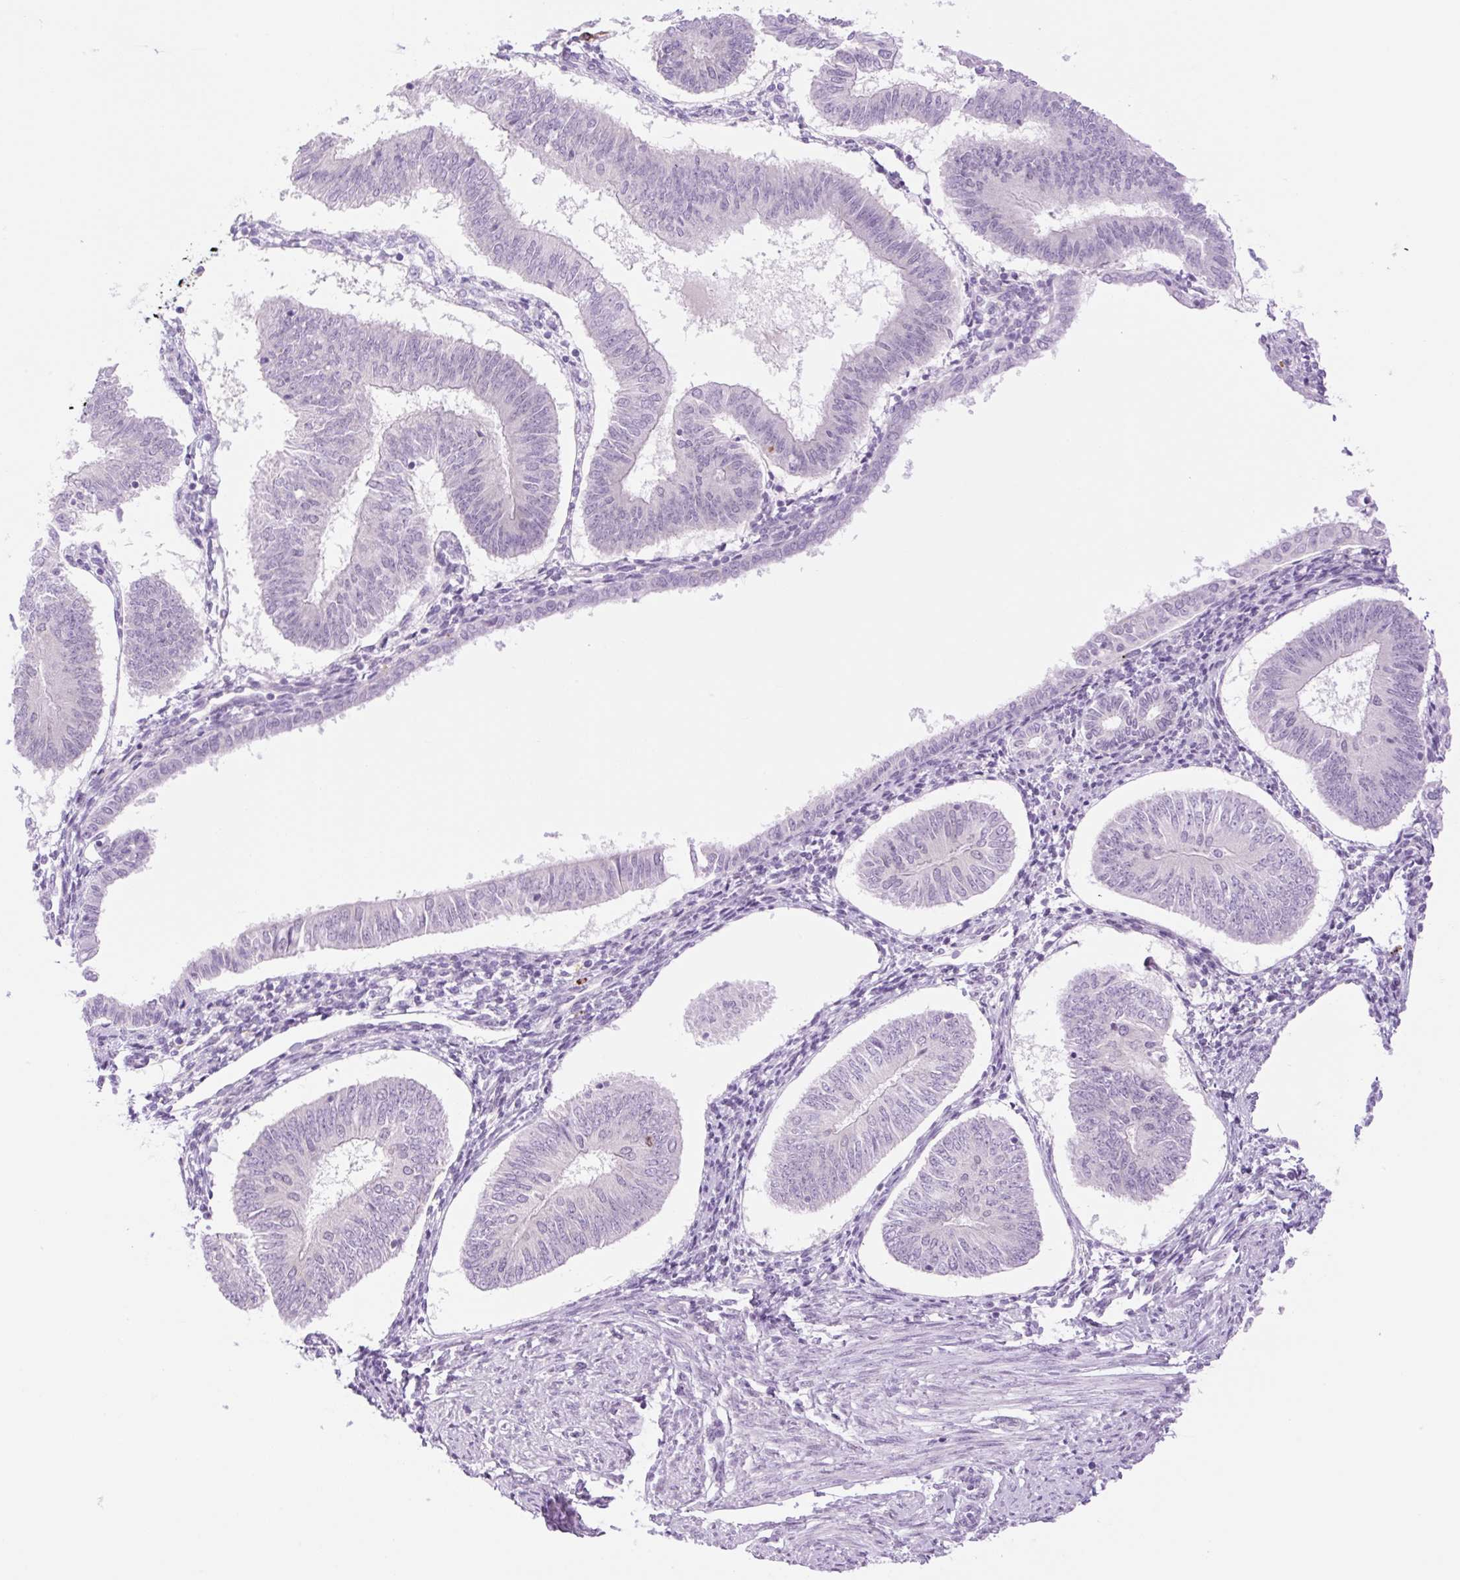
{"staining": {"intensity": "negative", "quantity": "none", "location": "none"}, "tissue": "endometrial cancer", "cell_type": "Tumor cells", "image_type": "cancer", "snomed": [{"axis": "morphology", "description": "Adenocarcinoma, NOS"}, {"axis": "topography", "description": "Endometrium"}], "caption": "A histopathology image of human adenocarcinoma (endometrial) is negative for staining in tumor cells.", "gene": "SPRYD4", "patient": {"sex": "female", "age": 58}}